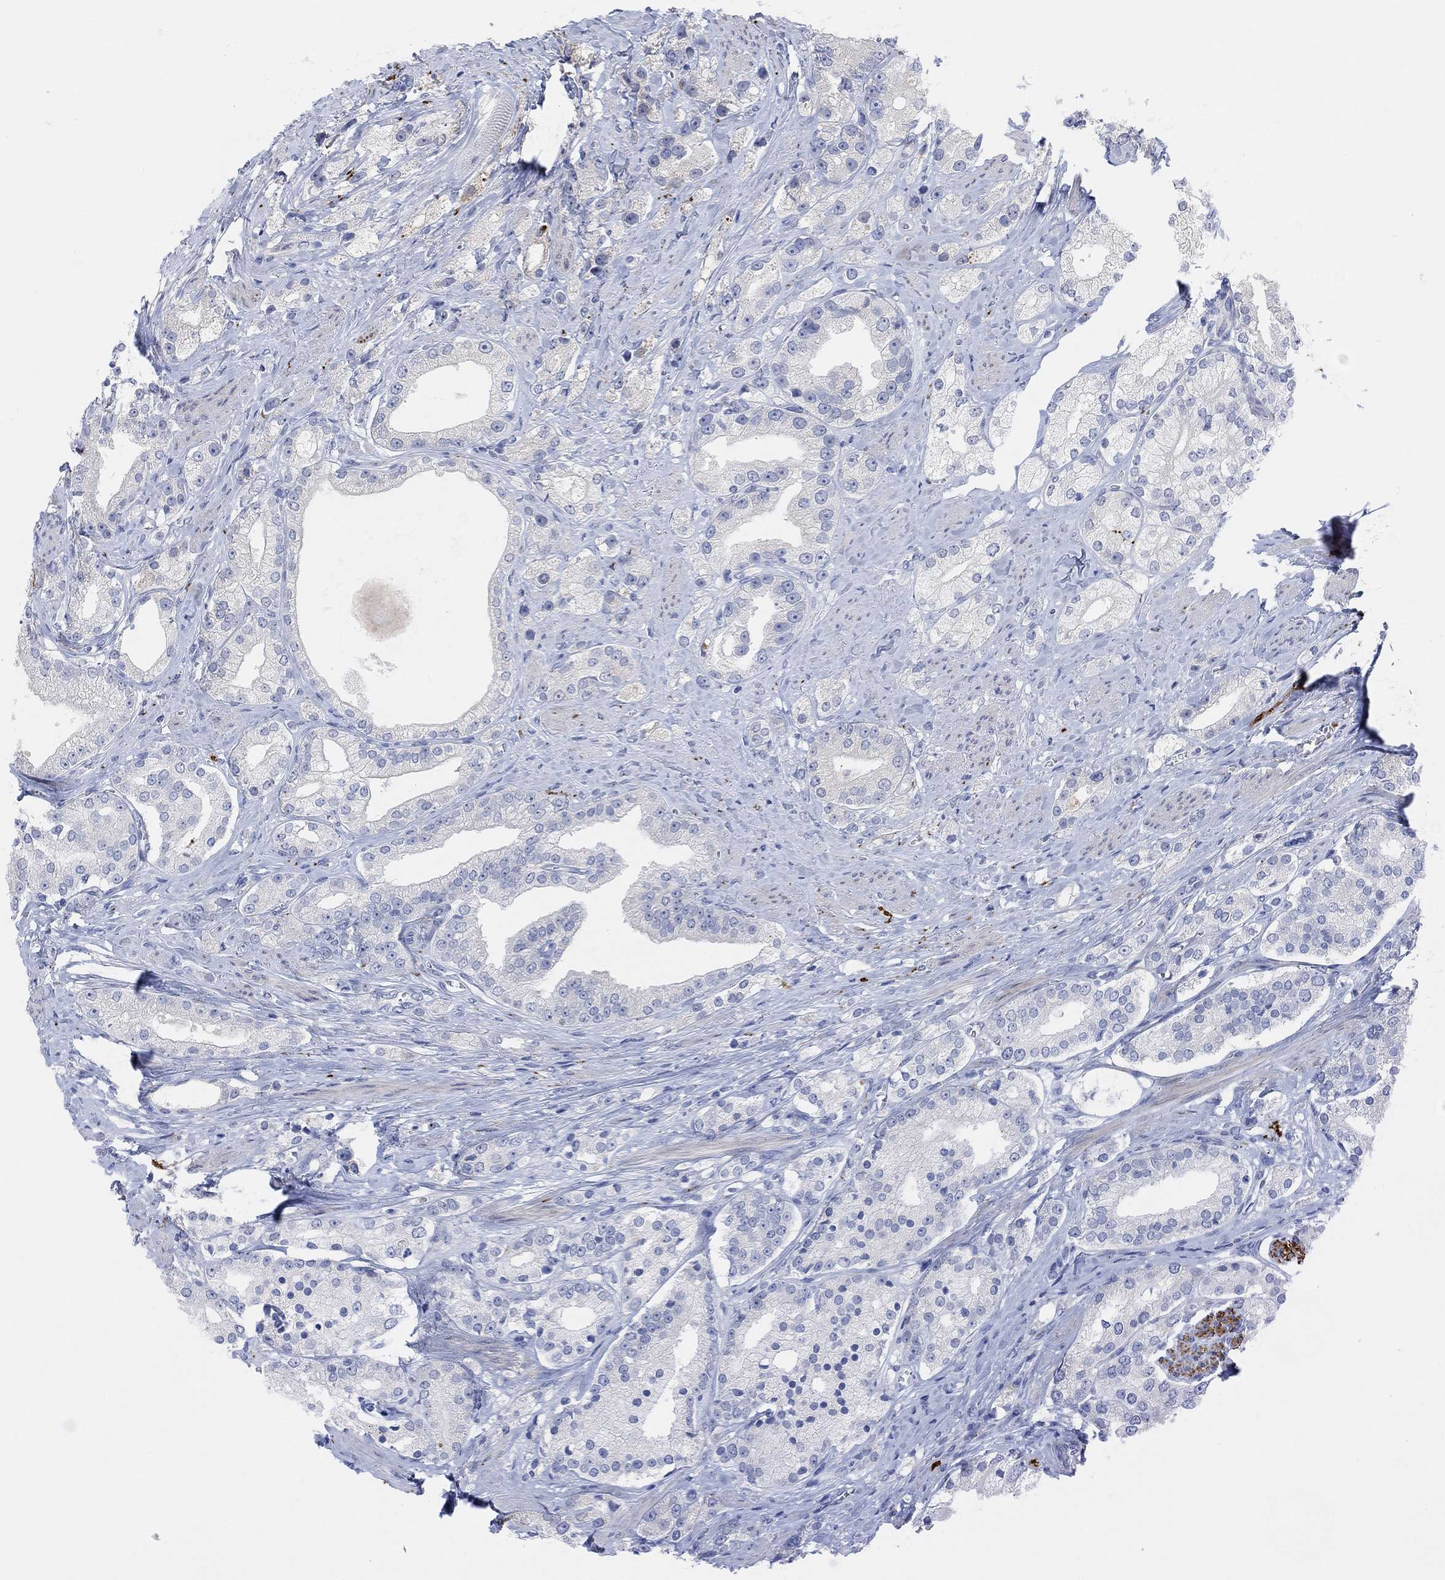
{"staining": {"intensity": "negative", "quantity": "none", "location": "none"}, "tissue": "prostate cancer", "cell_type": "Tumor cells", "image_type": "cancer", "snomed": [{"axis": "morphology", "description": "Adenocarcinoma, NOS"}, {"axis": "topography", "description": "Prostate and seminal vesicle, NOS"}, {"axis": "topography", "description": "Prostate"}], "caption": "Tumor cells are negative for protein expression in human prostate cancer (adenocarcinoma).", "gene": "VAT1L", "patient": {"sex": "male", "age": 67}}